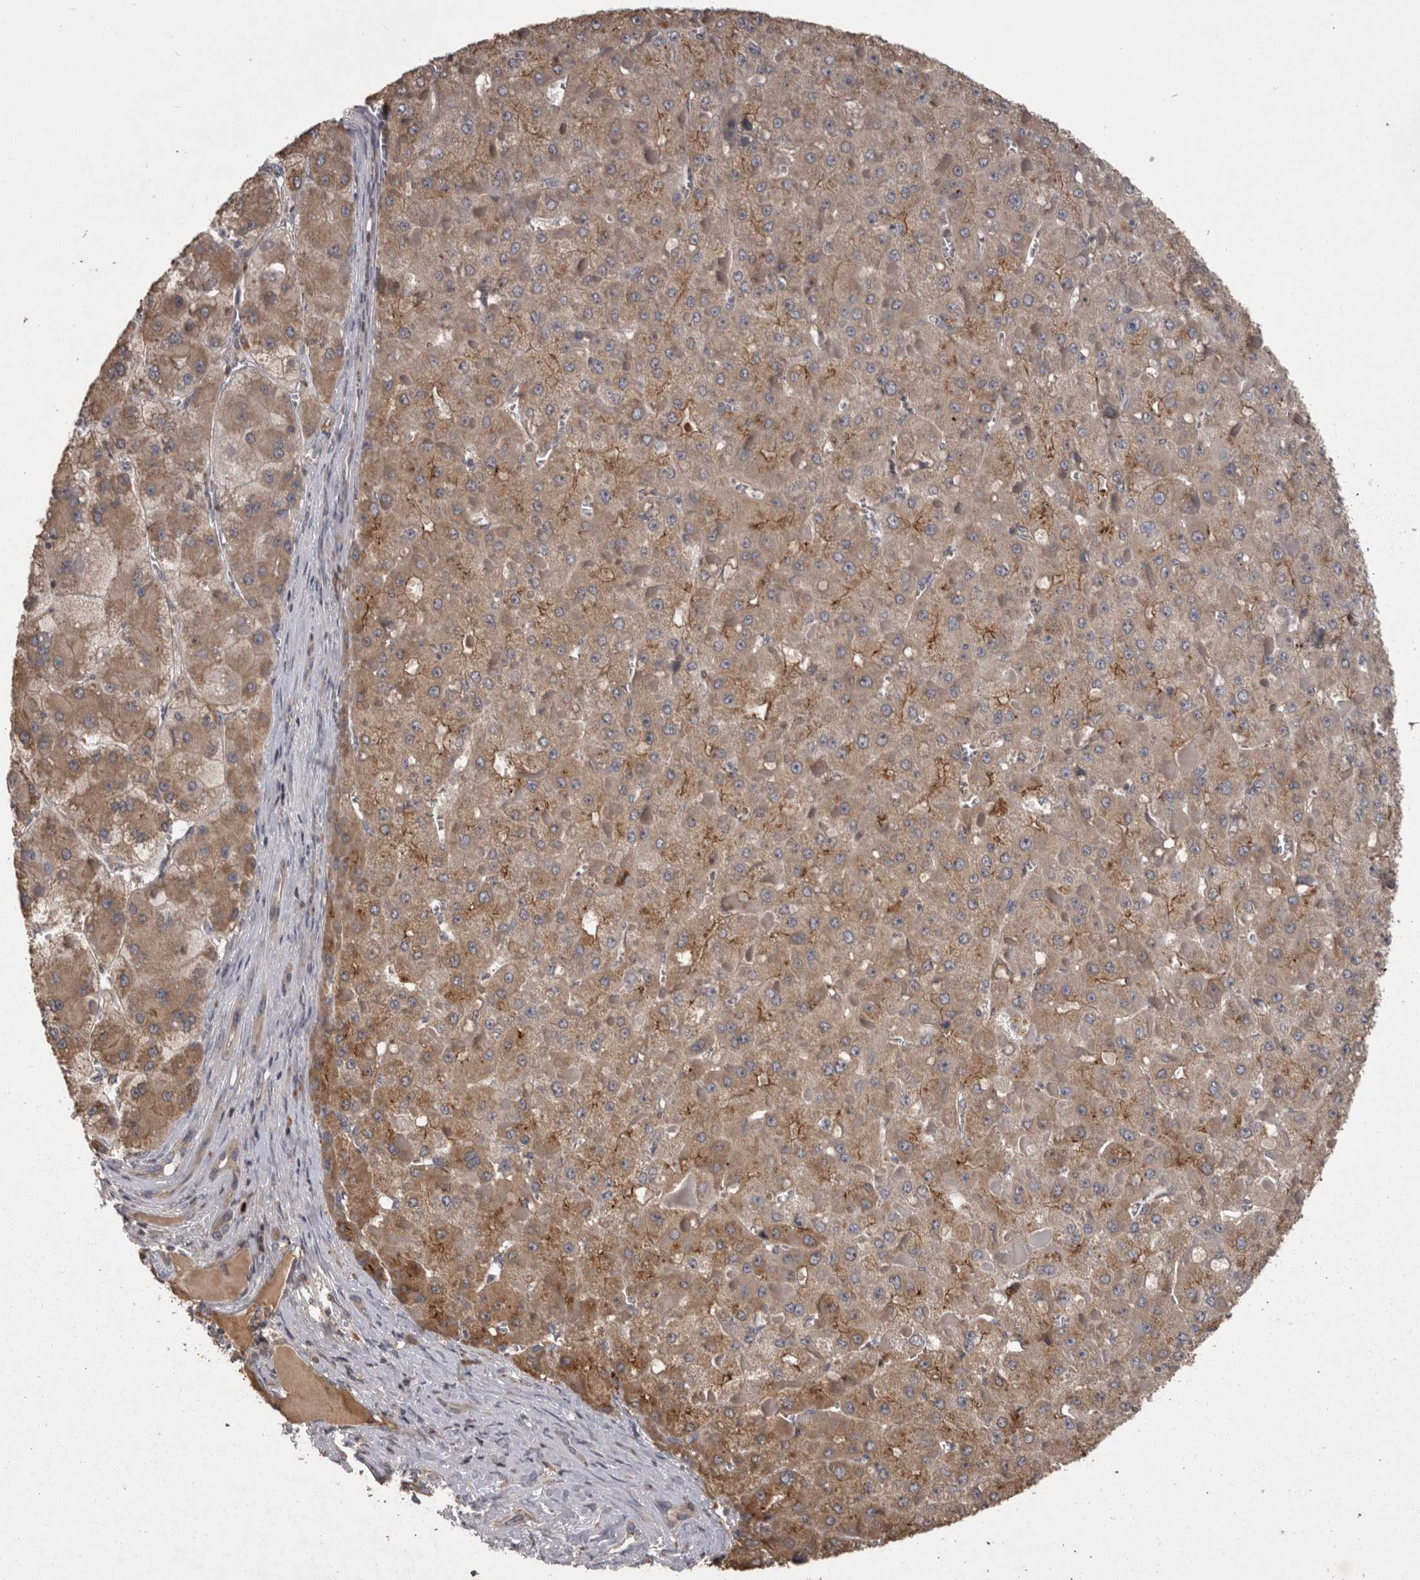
{"staining": {"intensity": "weak", "quantity": ">75%", "location": "cytoplasmic/membranous"}, "tissue": "liver cancer", "cell_type": "Tumor cells", "image_type": "cancer", "snomed": [{"axis": "morphology", "description": "Carcinoma, Hepatocellular, NOS"}, {"axis": "topography", "description": "Liver"}], "caption": "Immunohistochemistry (IHC) image of human hepatocellular carcinoma (liver) stained for a protein (brown), which displays low levels of weak cytoplasmic/membranous staining in about >75% of tumor cells.", "gene": "PCM1", "patient": {"sex": "female", "age": 73}}